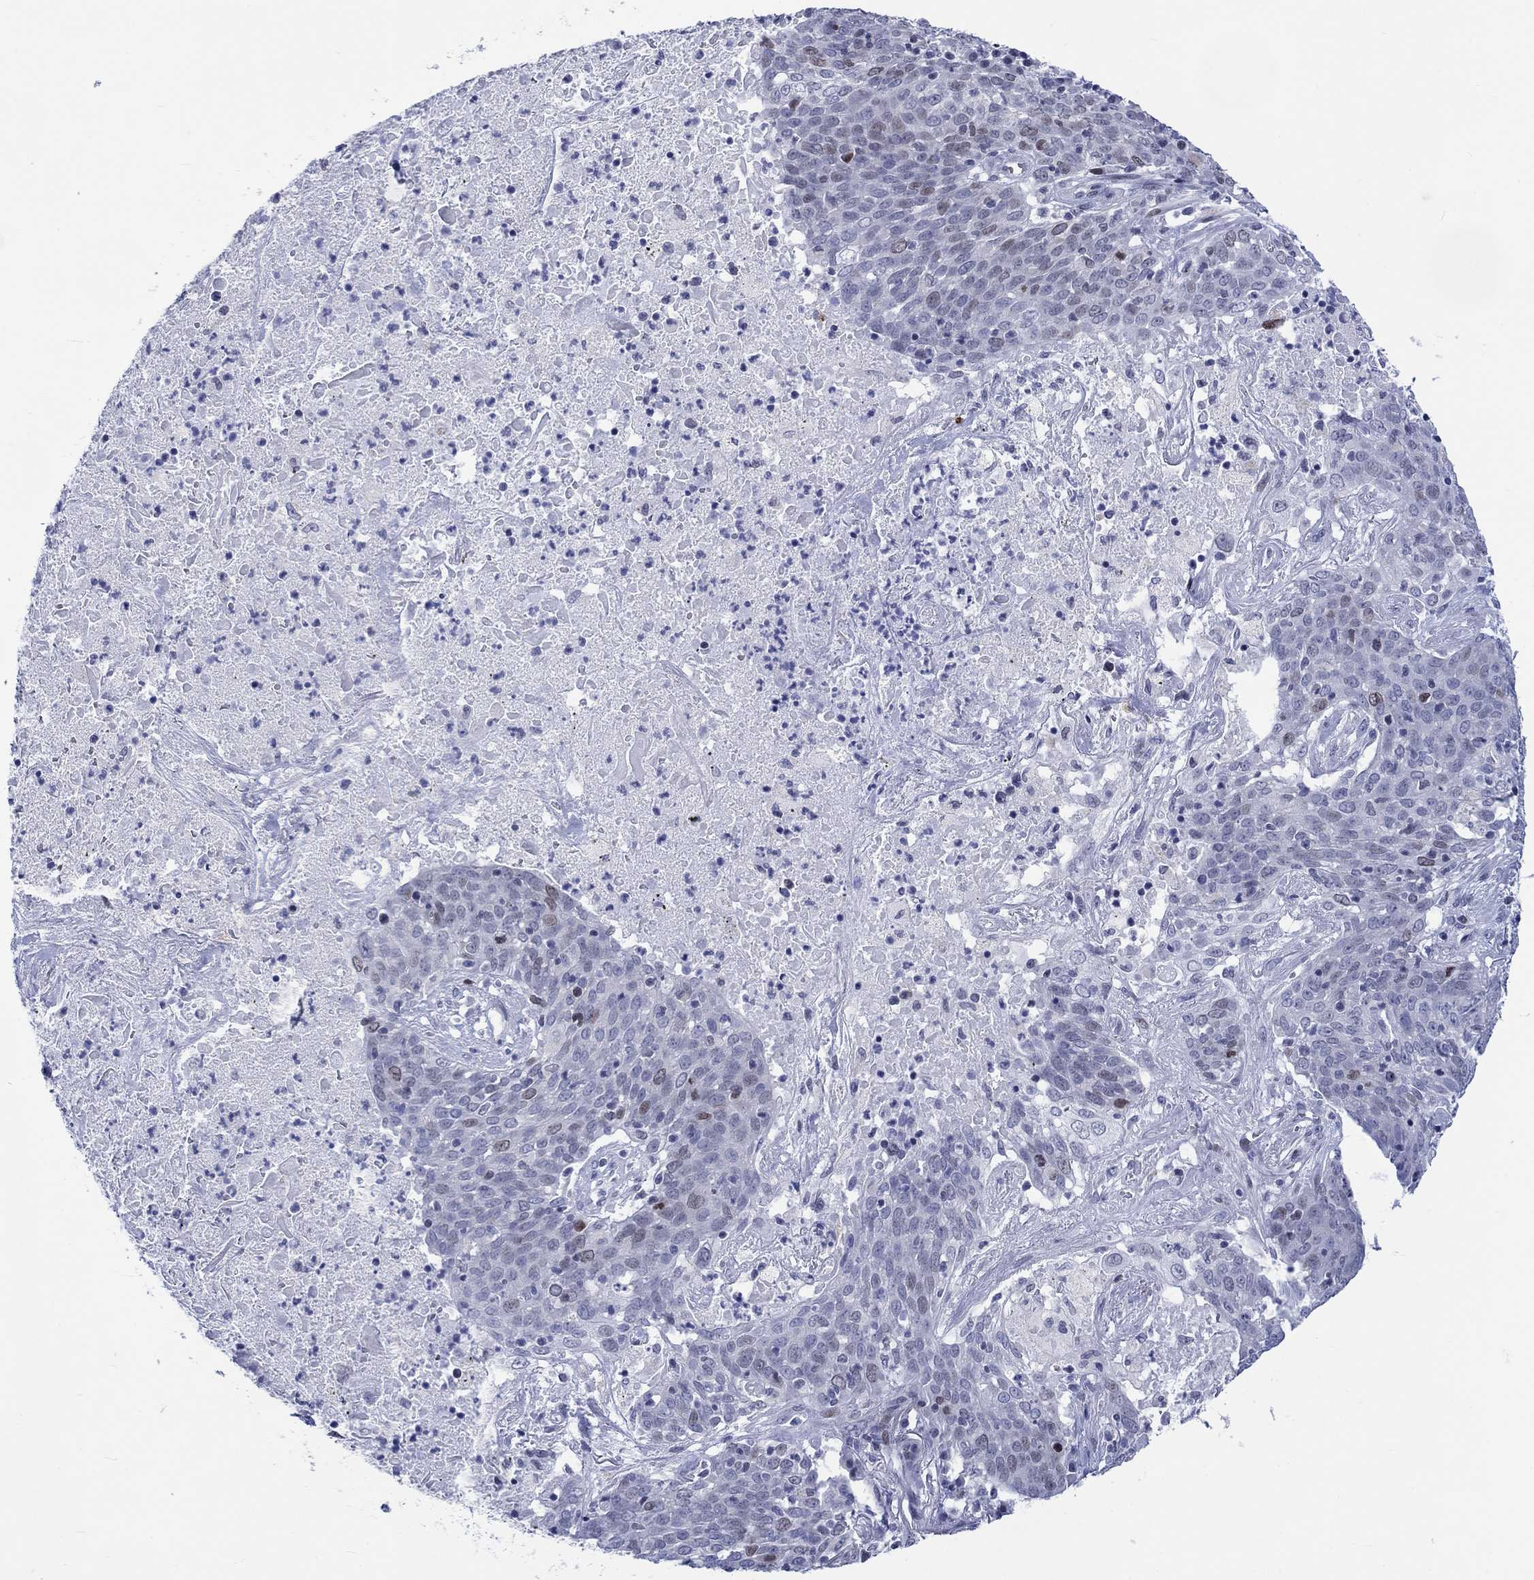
{"staining": {"intensity": "moderate", "quantity": "<25%", "location": "nuclear"}, "tissue": "lung cancer", "cell_type": "Tumor cells", "image_type": "cancer", "snomed": [{"axis": "morphology", "description": "Squamous cell carcinoma, NOS"}, {"axis": "topography", "description": "Lung"}], "caption": "Immunohistochemical staining of human lung cancer reveals low levels of moderate nuclear protein expression in about <25% of tumor cells.", "gene": "CDCA2", "patient": {"sex": "male", "age": 82}}